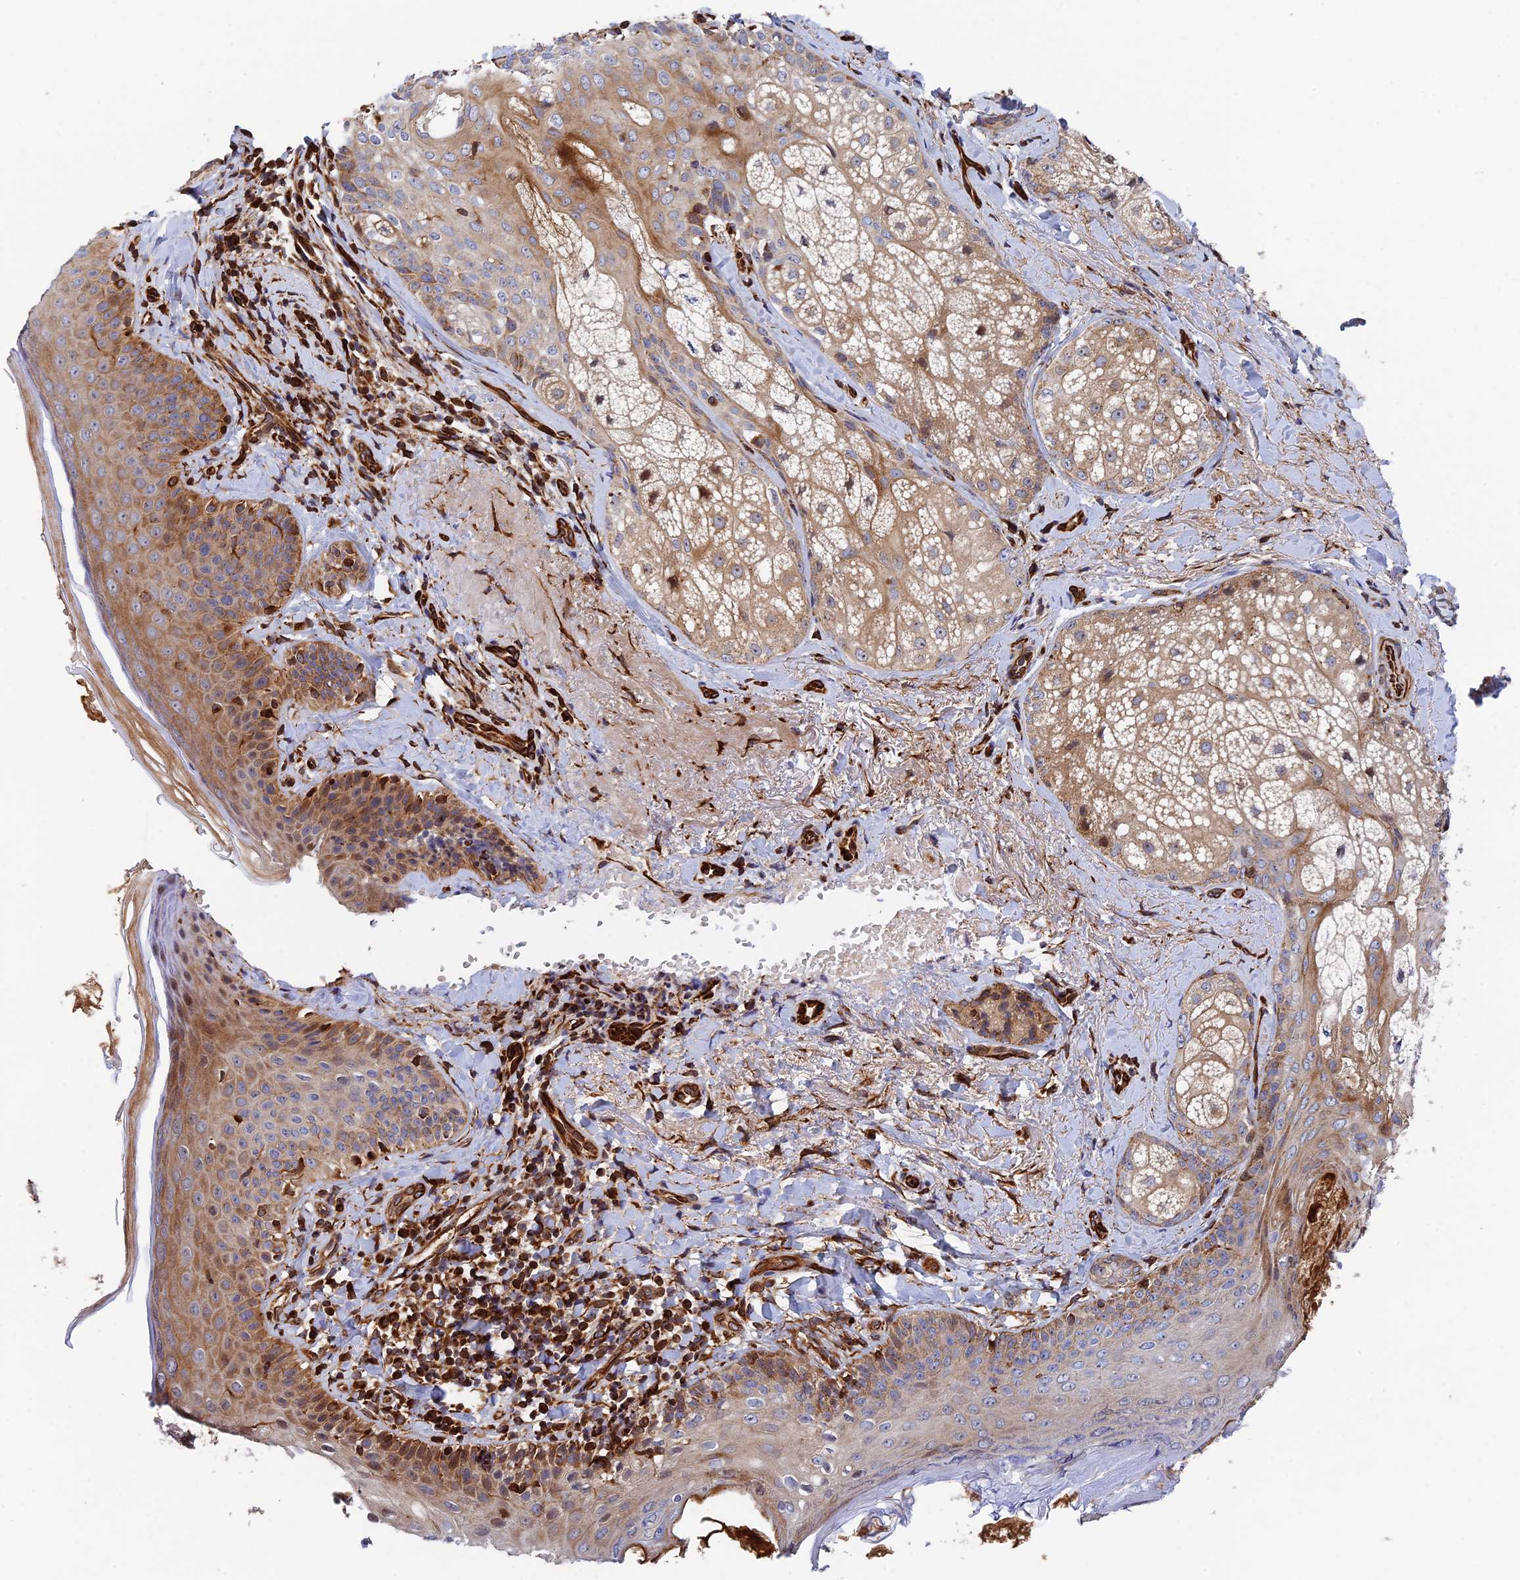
{"staining": {"intensity": "moderate", "quantity": "25%-75%", "location": "cytoplasmic/membranous"}, "tissue": "skin", "cell_type": "Fibroblasts", "image_type": "normal", "snomed": [{"axis": "morphology", "description": "Normal tissue, NOS"}, {"axis": "topography", "description": "Skin"}], "caption": "Immunohistochemistry (IHC) of benign human skin shows medium levels of moderate cytoplasmic/membranous staining in approximately 25%-75% of fibroblasts. (DAB IHC, brown staining for protein, blue staining for nuclei).", "gene": "PPP2R3C", "patient": {"sex": "male", "age": 57}}